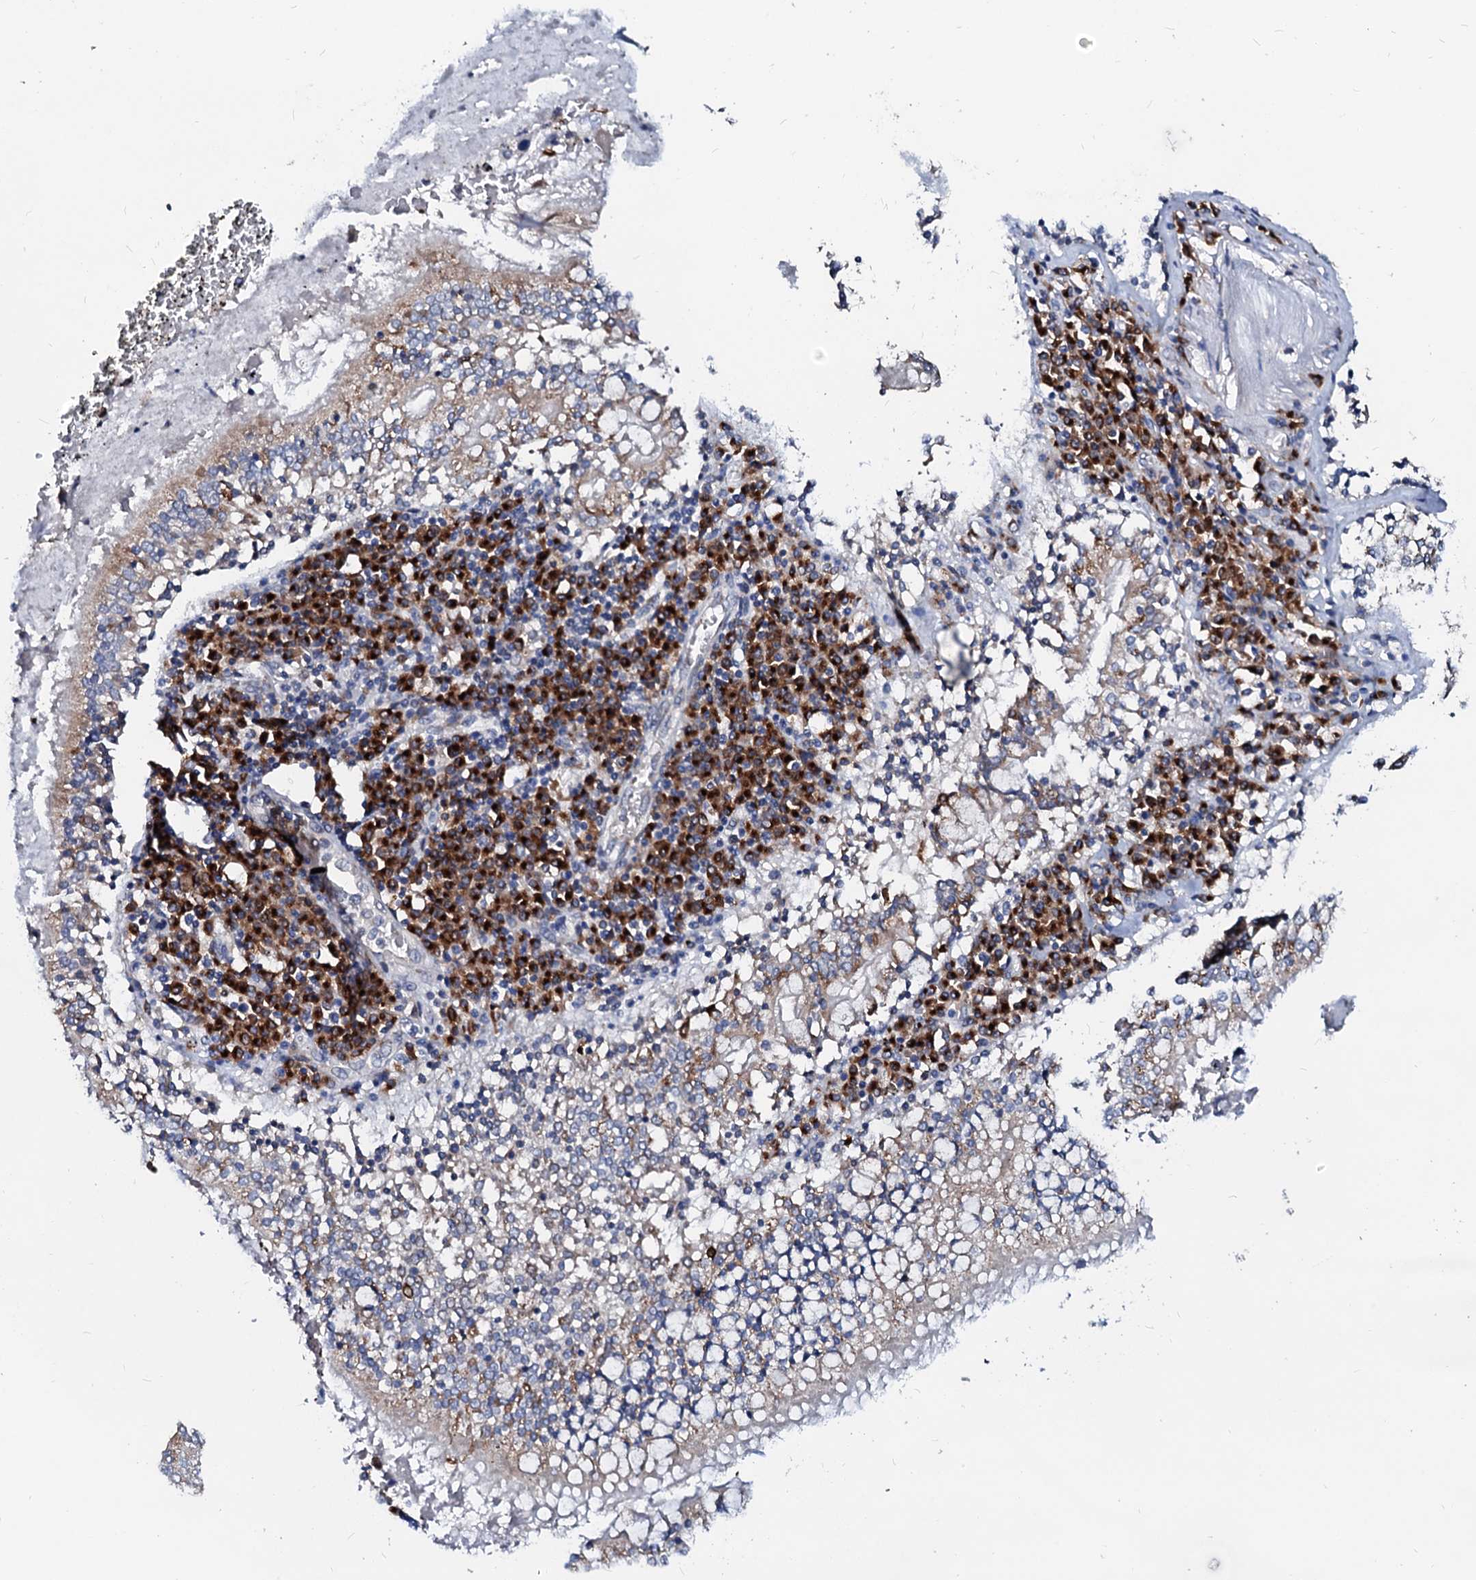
{"staining": {"intensity": "weak", "quantity": "<25%", "location": "cytoplasmic/membranous"}, "tissue": "lung cancer", "cell_type": "Tumor cells", "image_type": "cancer", "snomed": [{"axis": "morphology", "description": "Squamous cell carcinoma, NOS"}, {"axis": "topography", "description": "Lung"}], "caption": "High power microscopy micrograph of an IHC micrograph of lung cancer, revealing no significant staining in tumor cells.", "gene": "LMAN1", "patient": {"sex": "male", "age": 65}}